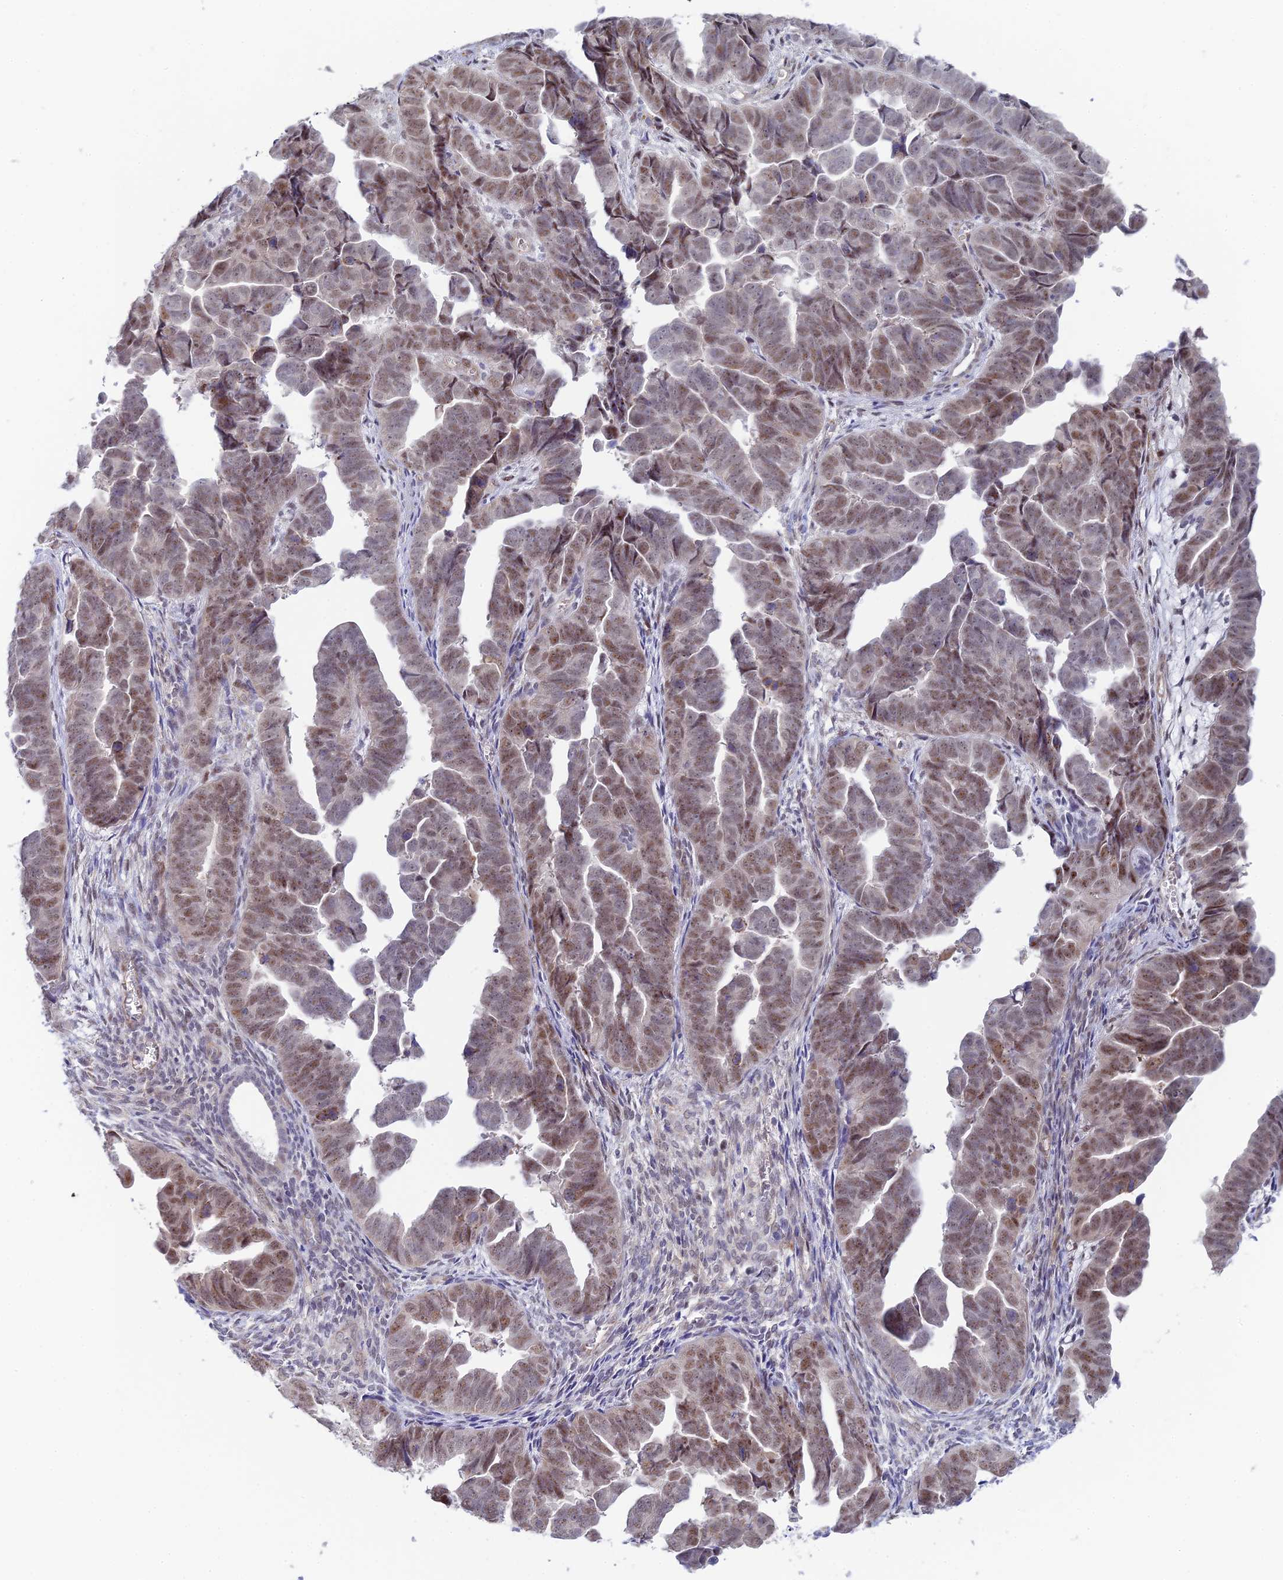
{"staining": {"intensity": "moderate", "quantity": ">75%", "location": "nuclear"}, "tissue": "endometrial cancer", "cell_type": "Tumor cells", "image_type": "cancer", "snomed": [{"axis": "morphology", "description": "Adenocarcinoma, NOS"}, {"axis": "topography", "description": "Endometrium"}], "caption": "Human adenocarcinoma (endometrial) stained with a brown dye exhibits moderate nuclear positive expression in about >75% of tumor cells.", "gene": "CFAP92", "patient": {"sex": "female", "age": 75}}